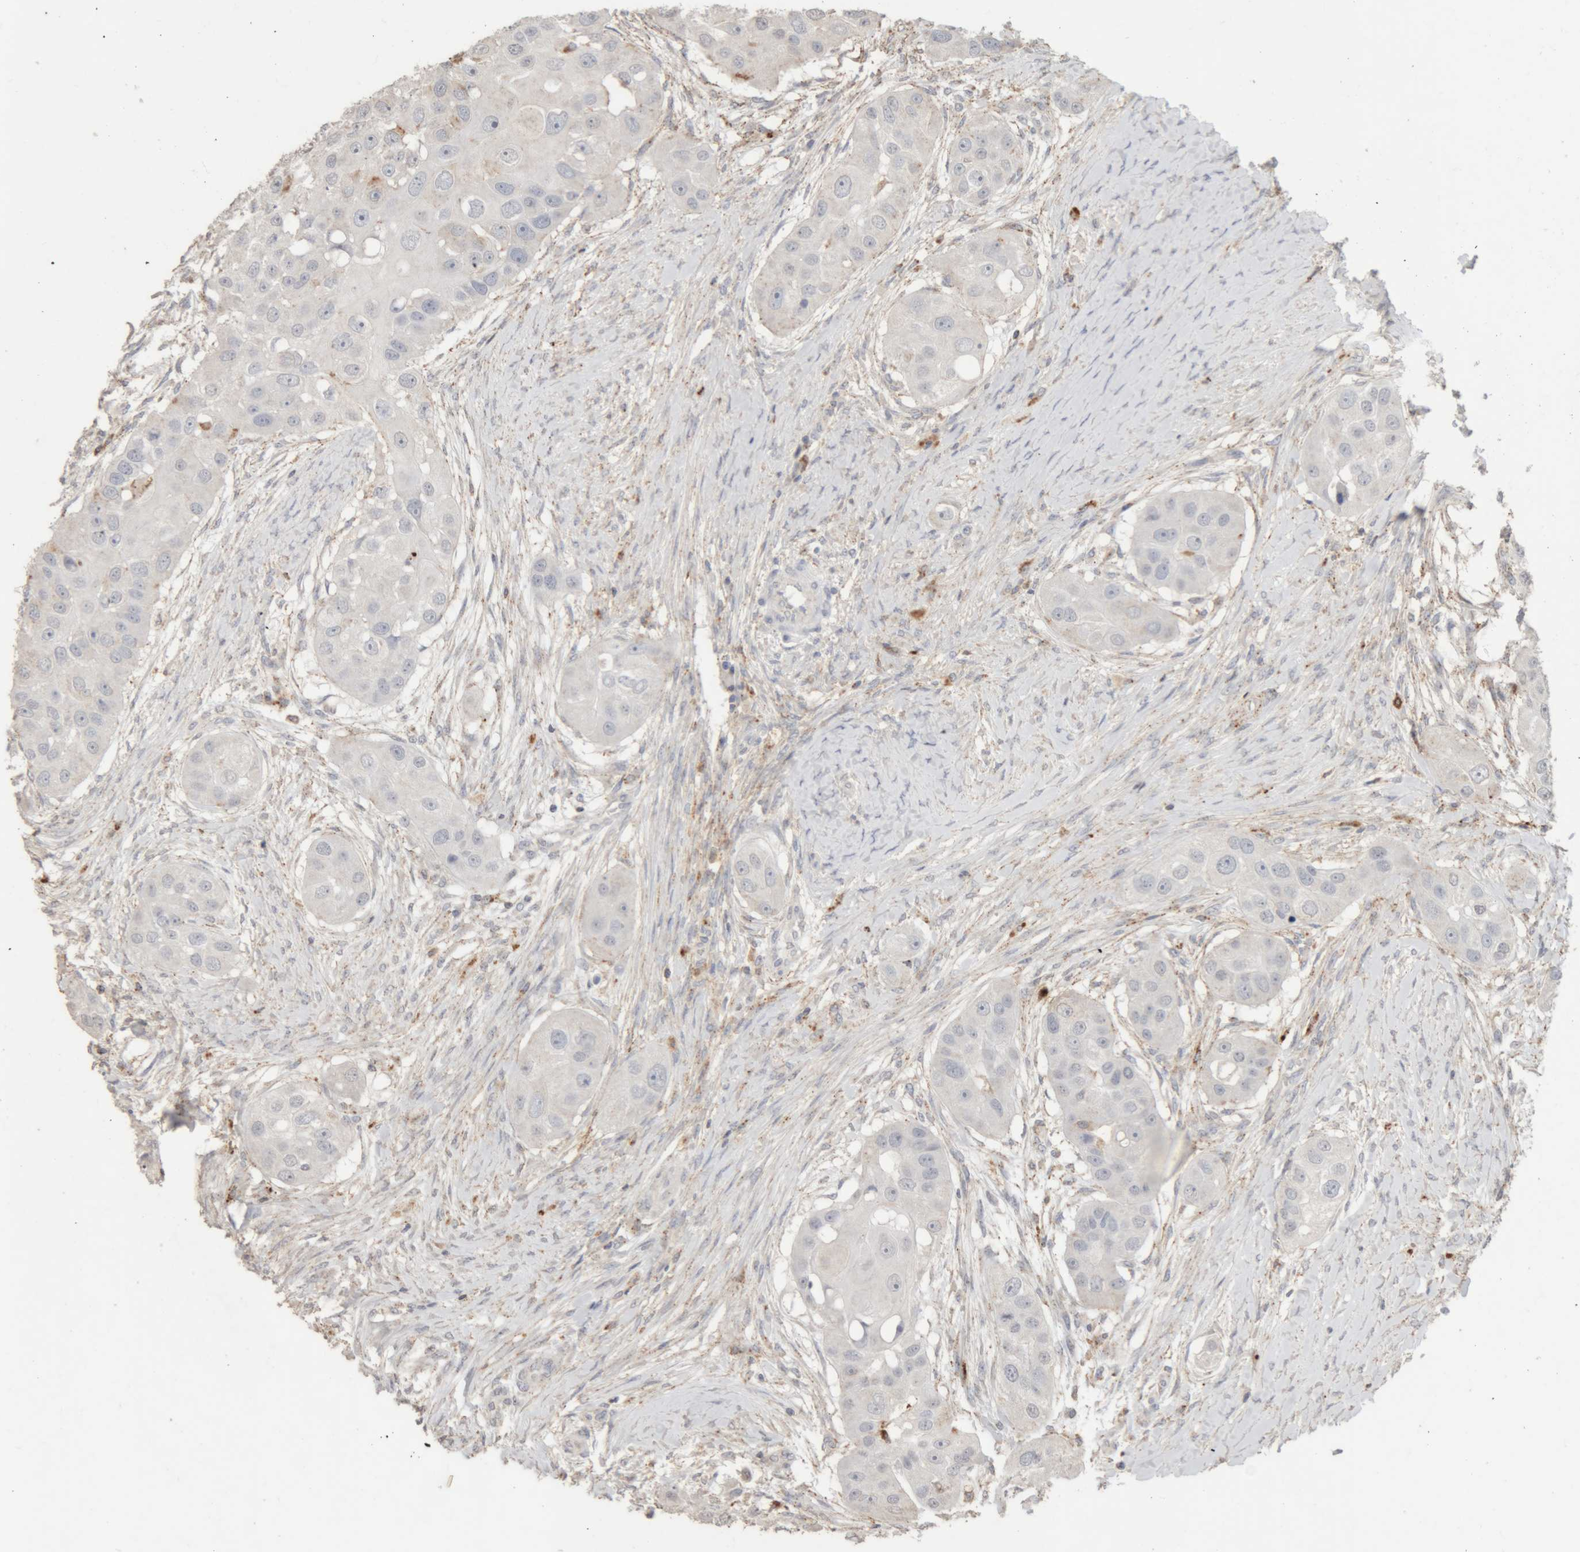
{"staining": {"intensity": "negative", "quantity": "none", "location": "none"}, "tissue": "head and neck cancer", "cell_type": "Tumor cells", "image_type": "cancer", "snomed": [{"axis": "morphology", "description": "Normal tissue, NOS"}, {"axis": "morphology", "description": "Squamous cell carcinoma, NOS"}, {"axis": "topography", "description": "Skeletal muscle"}, {"axis": "topography", "description": "Head-Neck"}], "caption": "A photomicrograph of human squamous cell carcinoma (head and neck) is negative for staining in tumor cells.", "gene": "ARSA", "patient": {"sex": "male", "age": 51}}